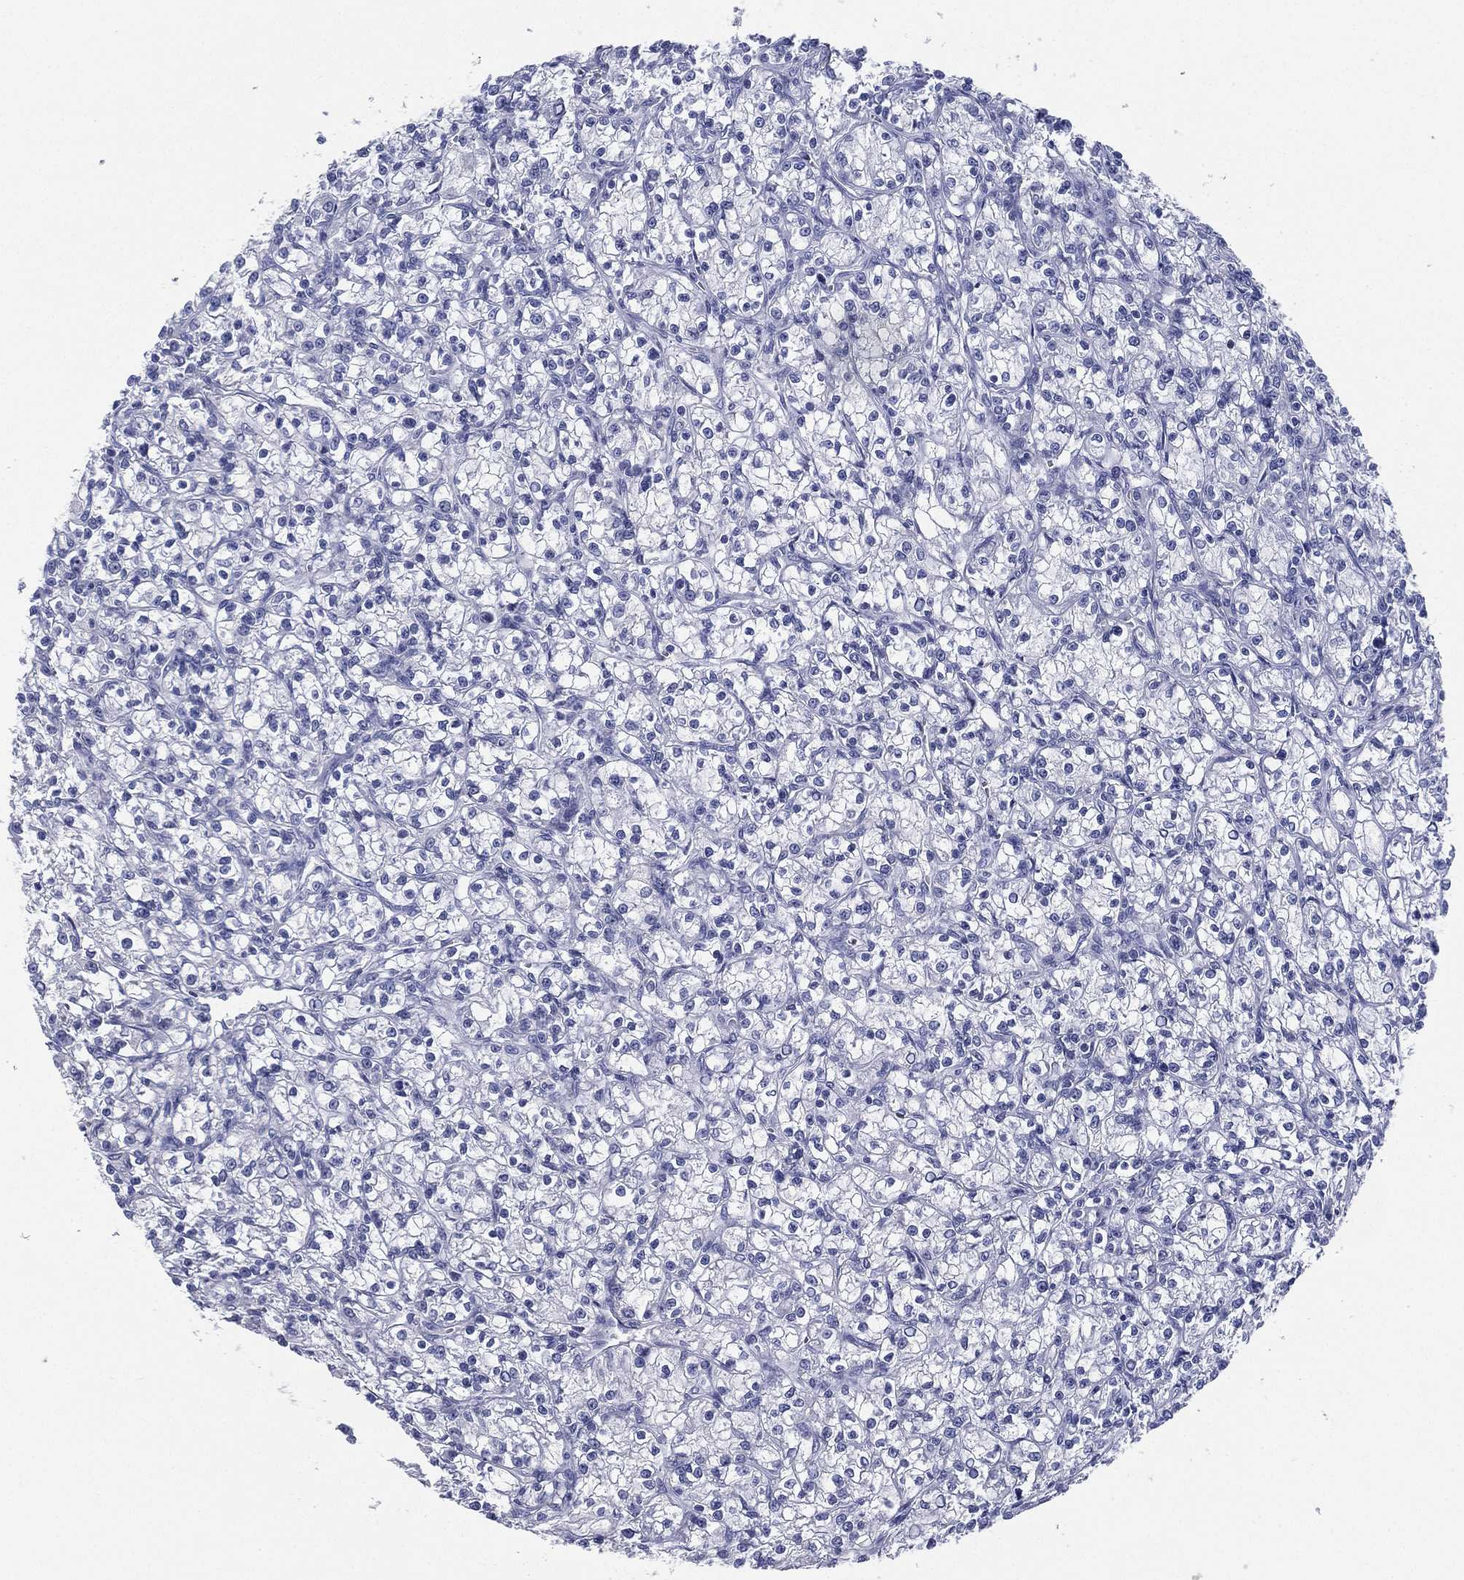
{"staining": {"intensity": "negative", "quantity": "none", "location": "none"}, "tissue": "renal cancer", "cell_type": "Tumor cells", "image_type": "cancer", "snomed": [{"axis": "morphology", "description": "Adenocarcinoma, NOS"}, {"axis": "topography", "description": "Kidney"}], "caption": "Immunohistochemical staining of human renal cancer shows no significant staining in tumor cells.", "gene": "RSPH4A", "patient": {"sex": "female", "age": 59}}